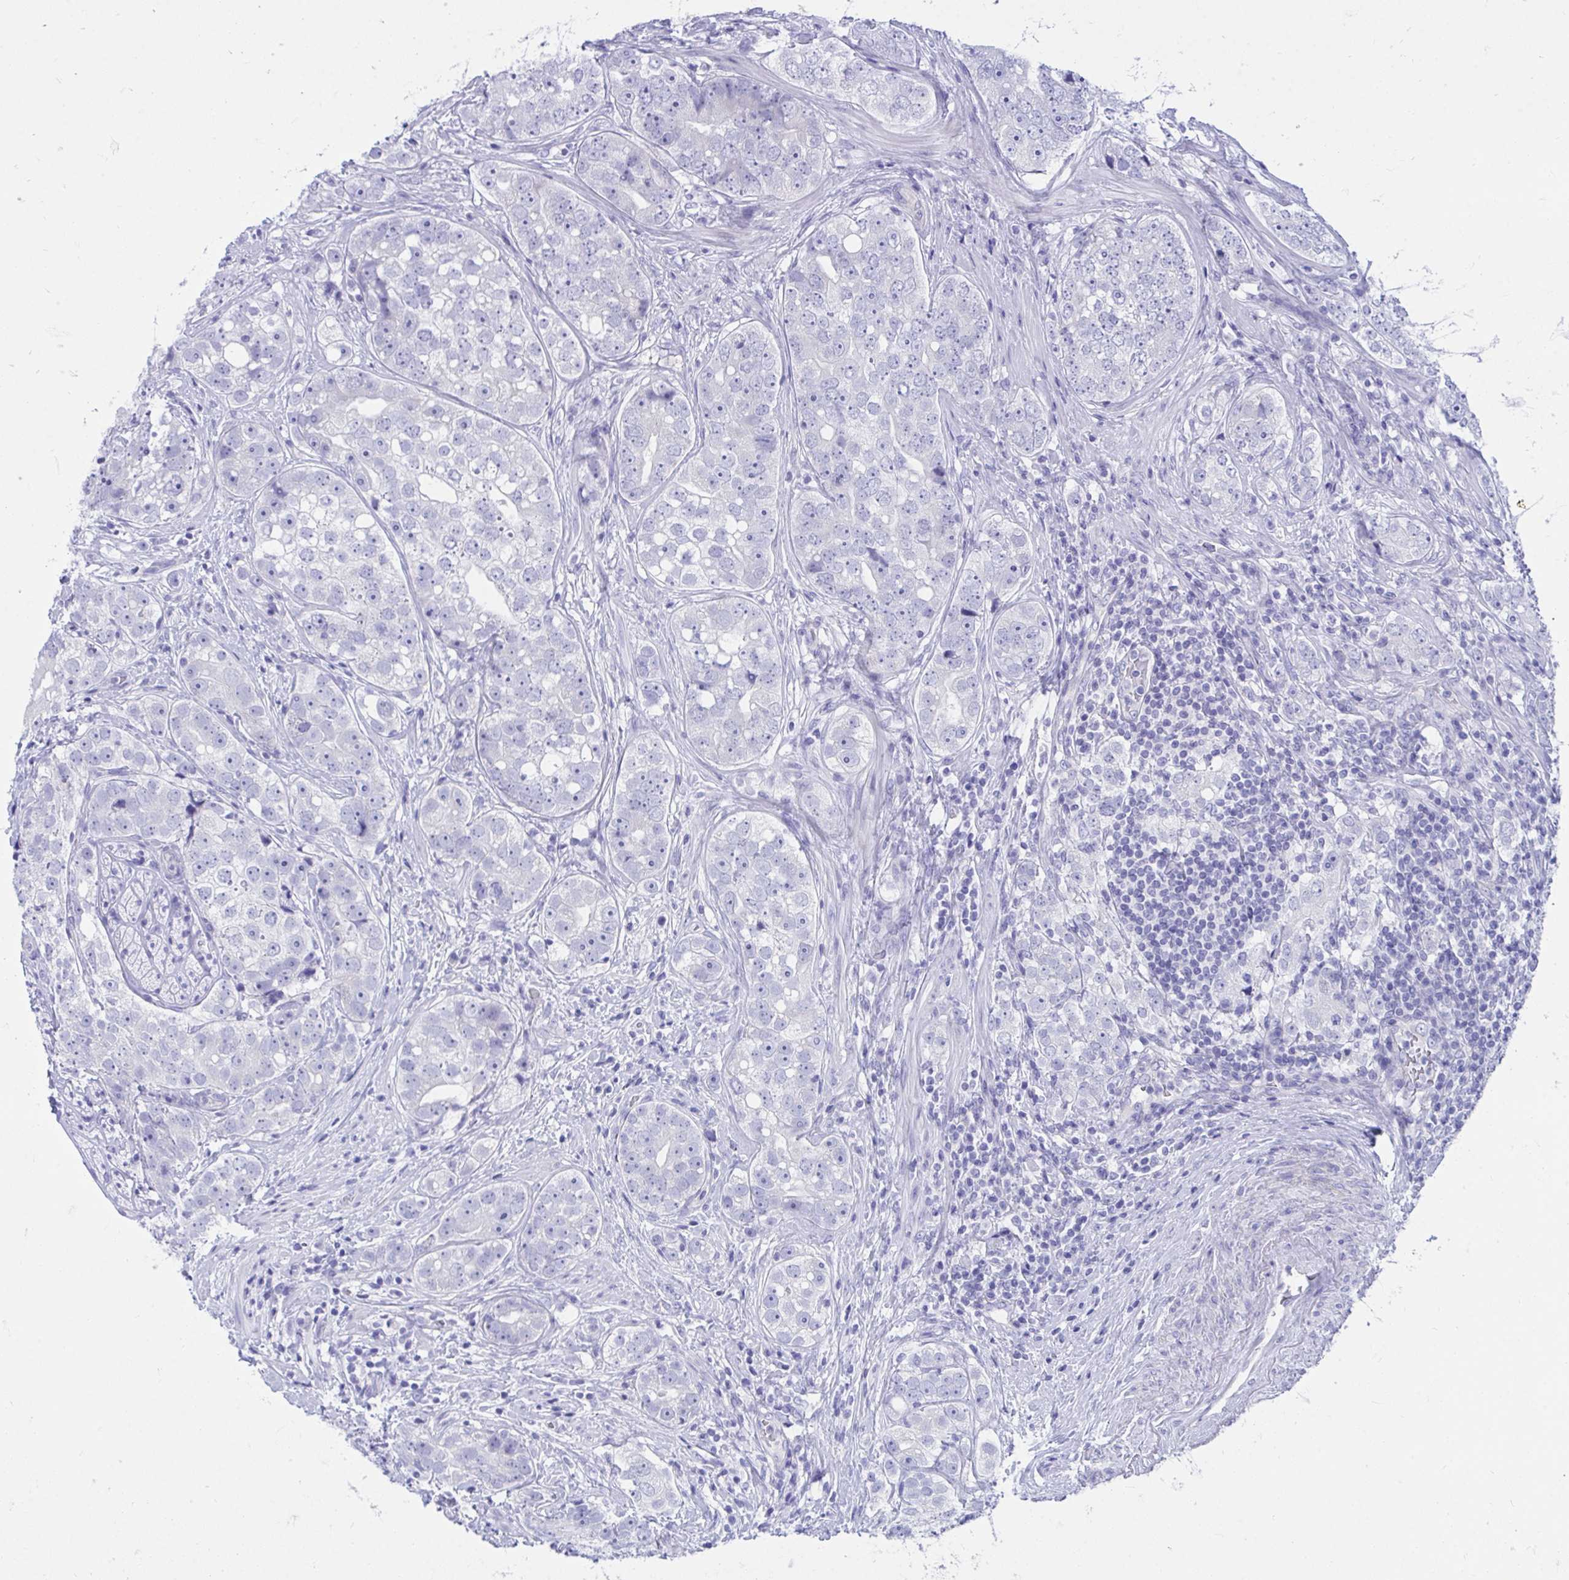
{"staining": {"intensity": "negative", "quantity": "none", "location": "none"}, "tissue": "prostate cancer", "cell_type": "Tumor cells", "image_type": "cancer", "snomed": [{"axis": "morphology", "description": "Adenocarcinoma, High grade"}, {"axis": "topography", "description": "Prostate"}], "caption": "Protein analysis of adenocarcinoma (high-grade) (prostate) exhibits no significant expression in tumor cells.", "gene": "SHISA8", "patient": {"sex": "male", "age": 60}}